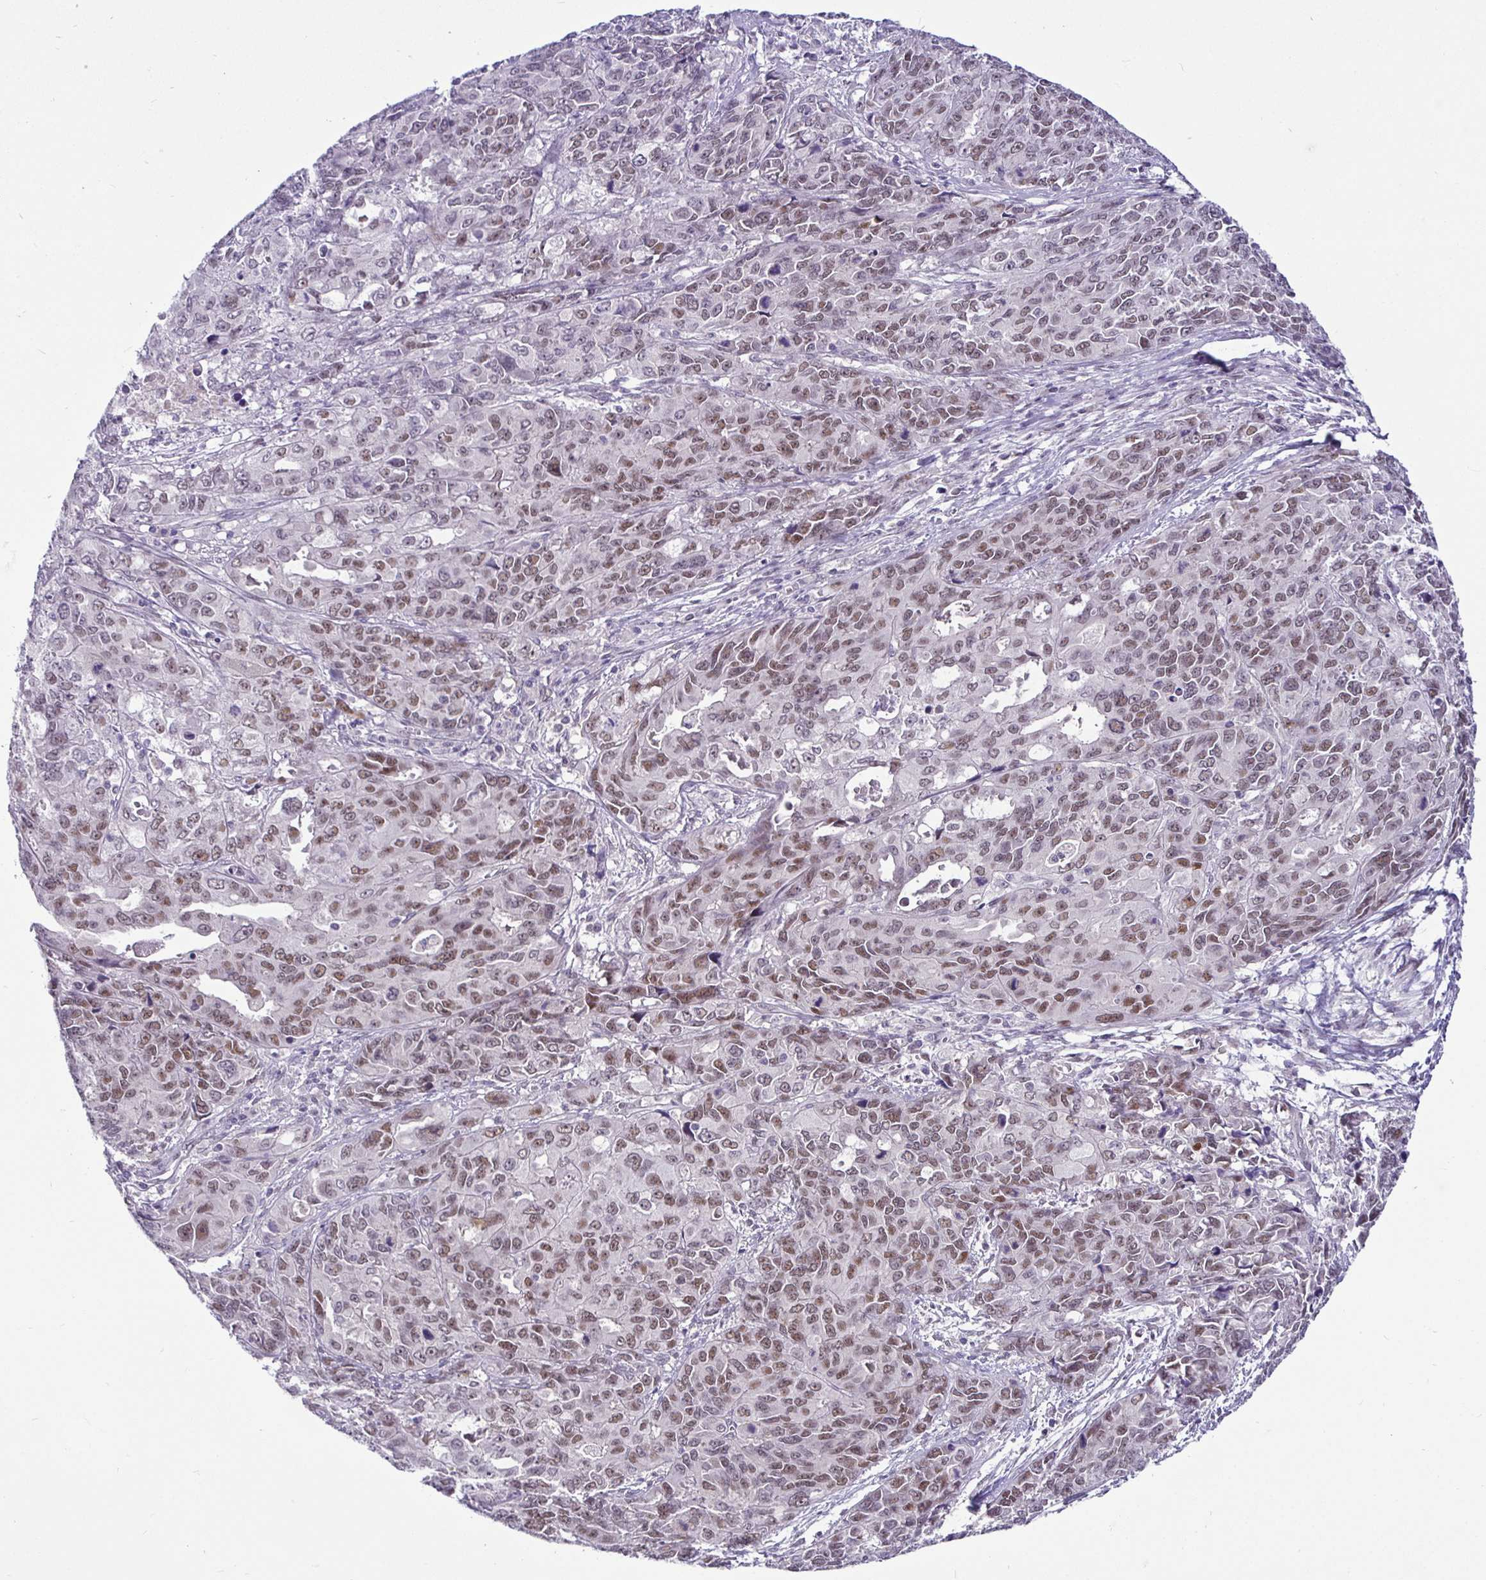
{"staining": {"intensity": "moderate", "quantity": ">75%", "location": "nuclear"}, "tissue": "endometrial cancer", "cell_type": "Tumor cells", "image_type": "cancer", "snomed": [{"axis": "morphology", "description": "Adenocarcinoma, NOS"}, {"axis": "topography", "description": "Uterus"}], "caption": "Immunohistochemistry (IHC) of human endometrial adenocarcinoma exhibits medium levels of moderate nuclear expression in about >75% of tumor cells.", "gene": "NUP188", "patient": {"sex": "female", "age": 79}}